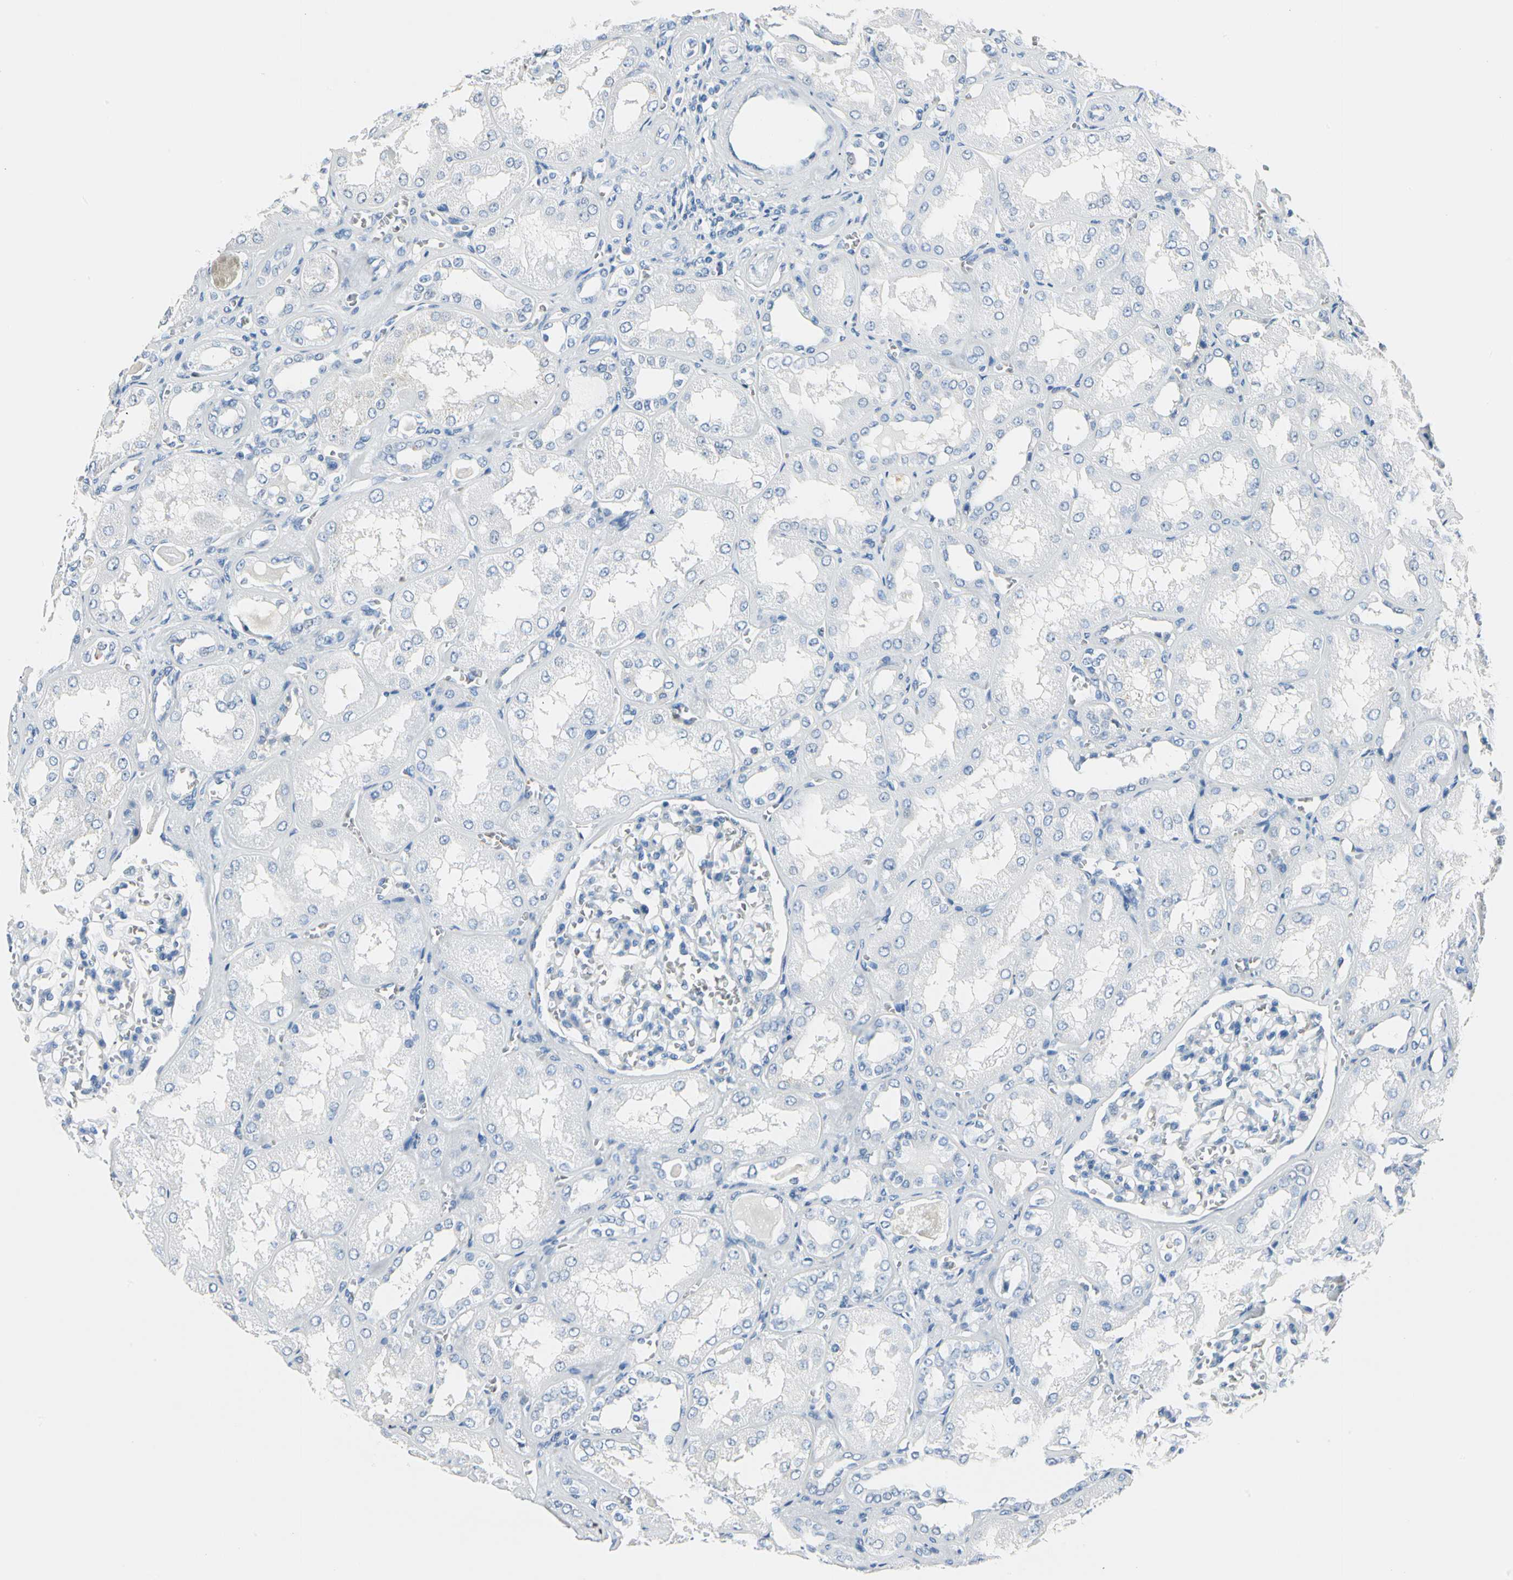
{"staining": {"intensity": "negative", "quantity": "none", "location": "none"}, "tissue": "kidney", "cell_type": "Cells in glomeruli", "image_type": "normal", "snomed": [{"axis": "morphology", "description": "Normal tissue, NOS"}, {"axis": "topography", "description": "Kidney"}], "caption": "Immunohistochemical staining of unremarkable human kidney demonstrates no significant positivity in cells in glomeruli. The staining is performed using DAB brown chromogen with nuclei counter-stained in using hematoxylin.", "gene": "CA1", "patient": {"sex": "male", "age": 61}}